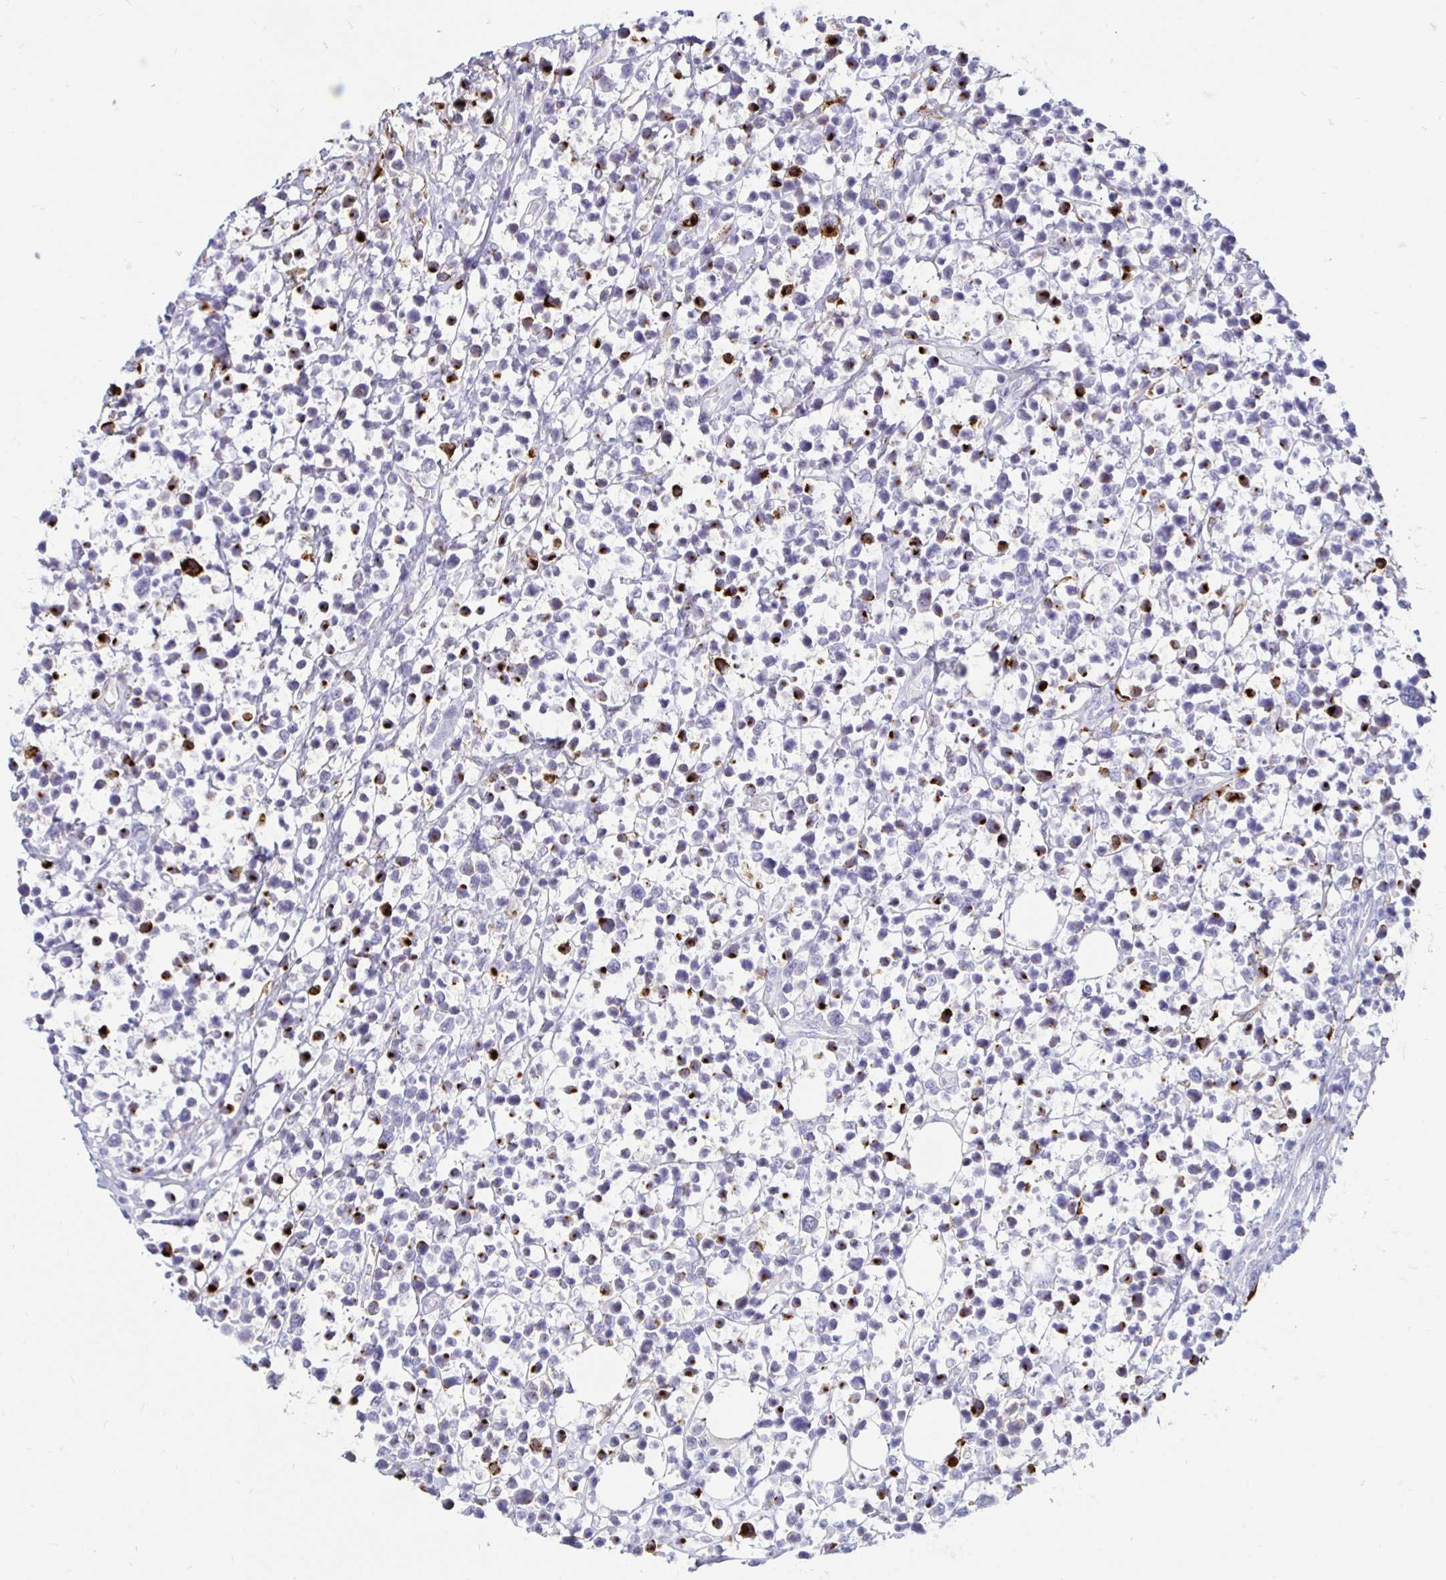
{"staining": {"intensity": "negative", "quantity": "none", "location": "none"}, "tissue": "lymphoma", "cell_type": "Tumor cells", "image_type": "cancer", "snomed": [{"axis": "morphology", "description": "Malignant lymphoma, non-Hodgkin's type, Low grade"}, {"axis": "topography", "description": "Lymph node"}], "caption": "Immunohistochemical staining of human low-grade malignant lymphoma, non-Hodgkin's type shows no significant positivity in tumor cells.", "gene": "TIMP1", "patient": {"sex": "male", "age": 60}}